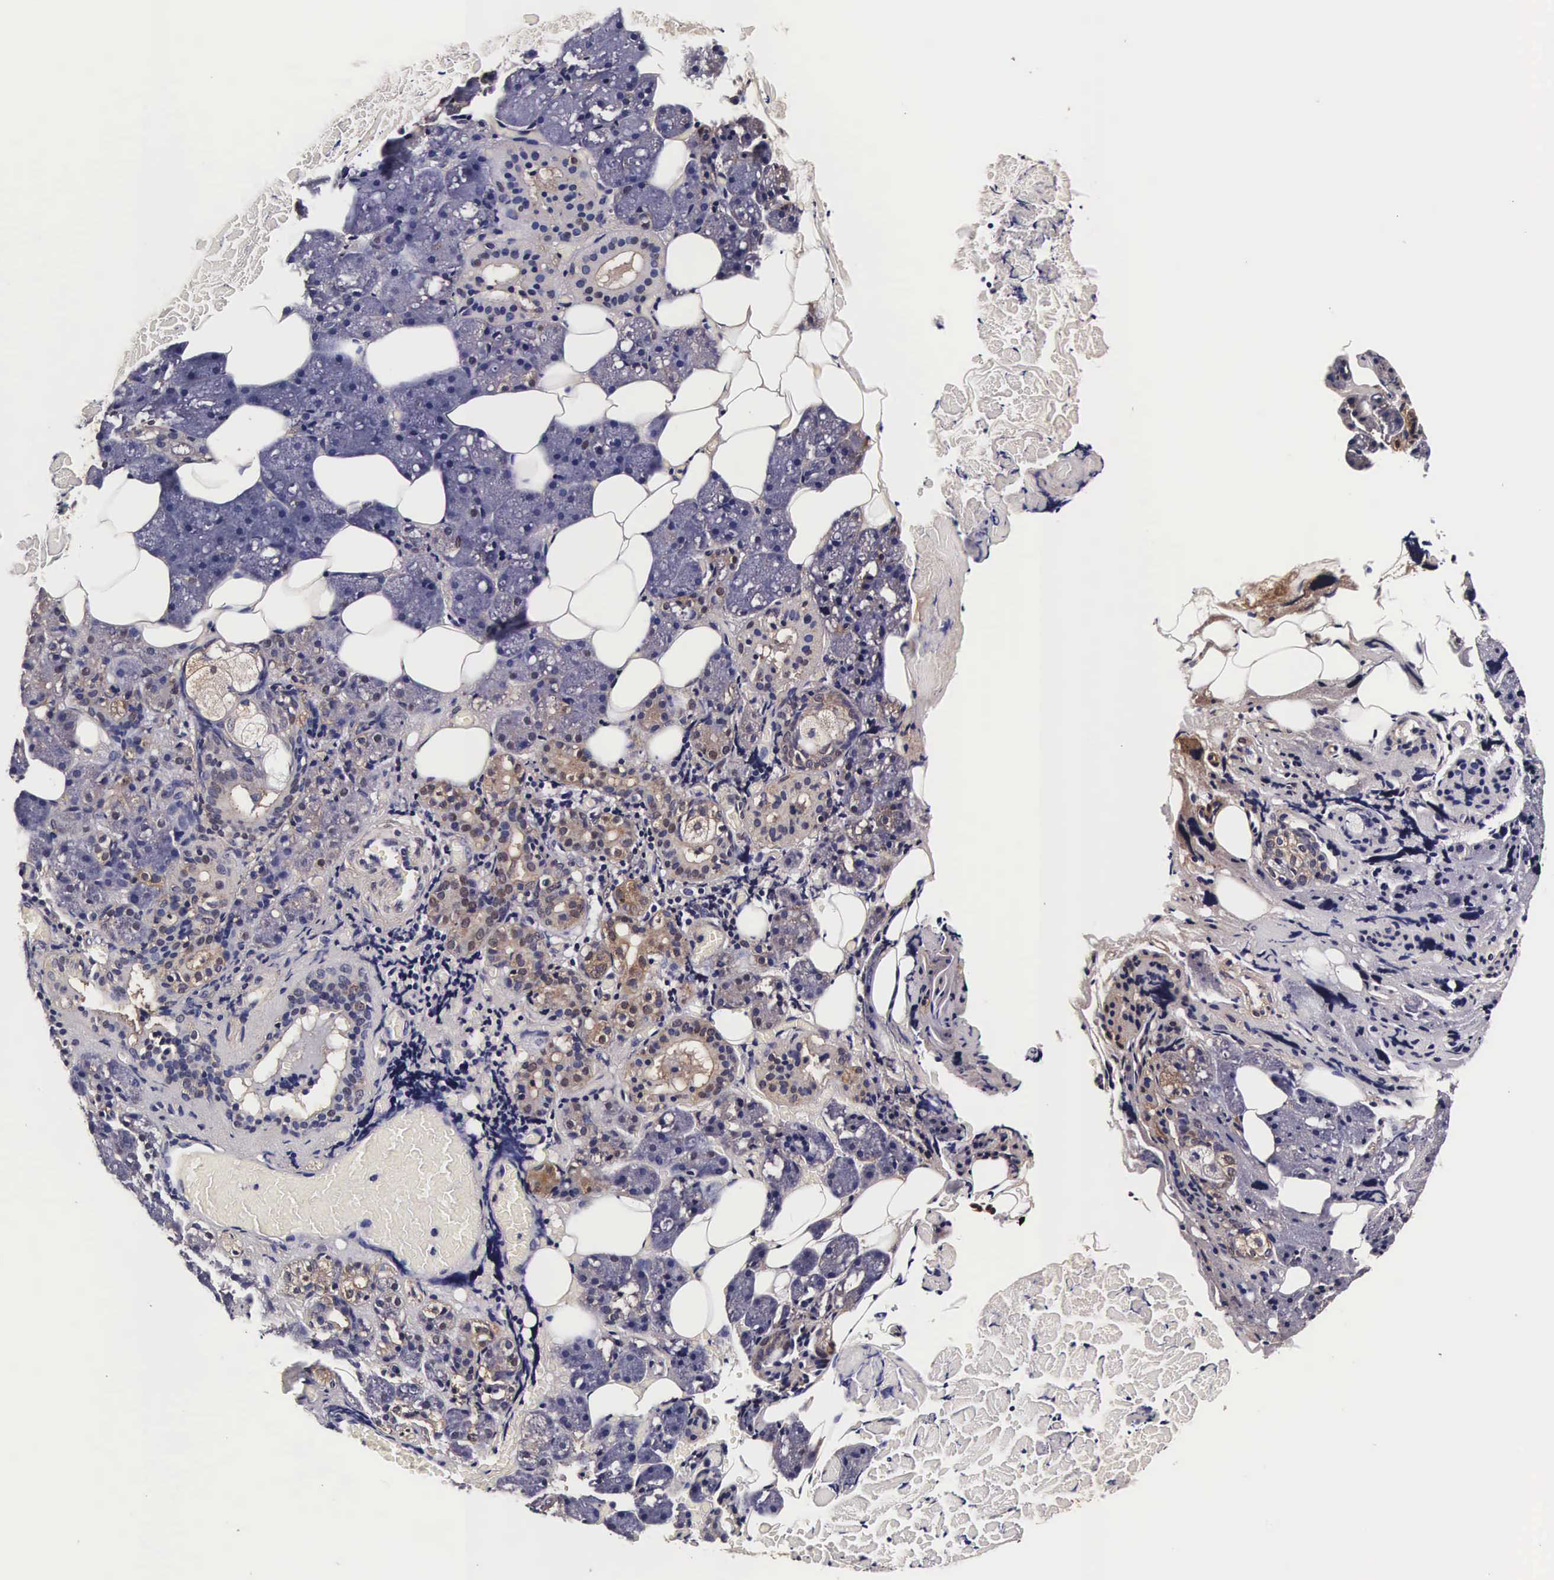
{"staining": {"intensity": "weak", "quantity": "<25%", "location": "cytoplasmic/membranous,nuclear"}, "tissue": "salivary gland", "cell_type": "Glandular cells", "image_type": "normal", "snomed": [{"axis": "morphology", "description": "Normal tissue, NOS"}, {"axis": "topography", "description": "Salivary gland"}], "caption": "High magnification brightfield microscopy of normal salivary gland stained with DAB (3,3'-diaminobenzidine) (brown) and counterstained with hematoxylin (blue): glandular cells show no significant positivity. (Stains: DAB IHC with hematoxylin counter stain, Microscopy: brightfield microscopy at high magnification).", "gene": "TECPR2", "patient": {"sex": "female", "age": 55}}